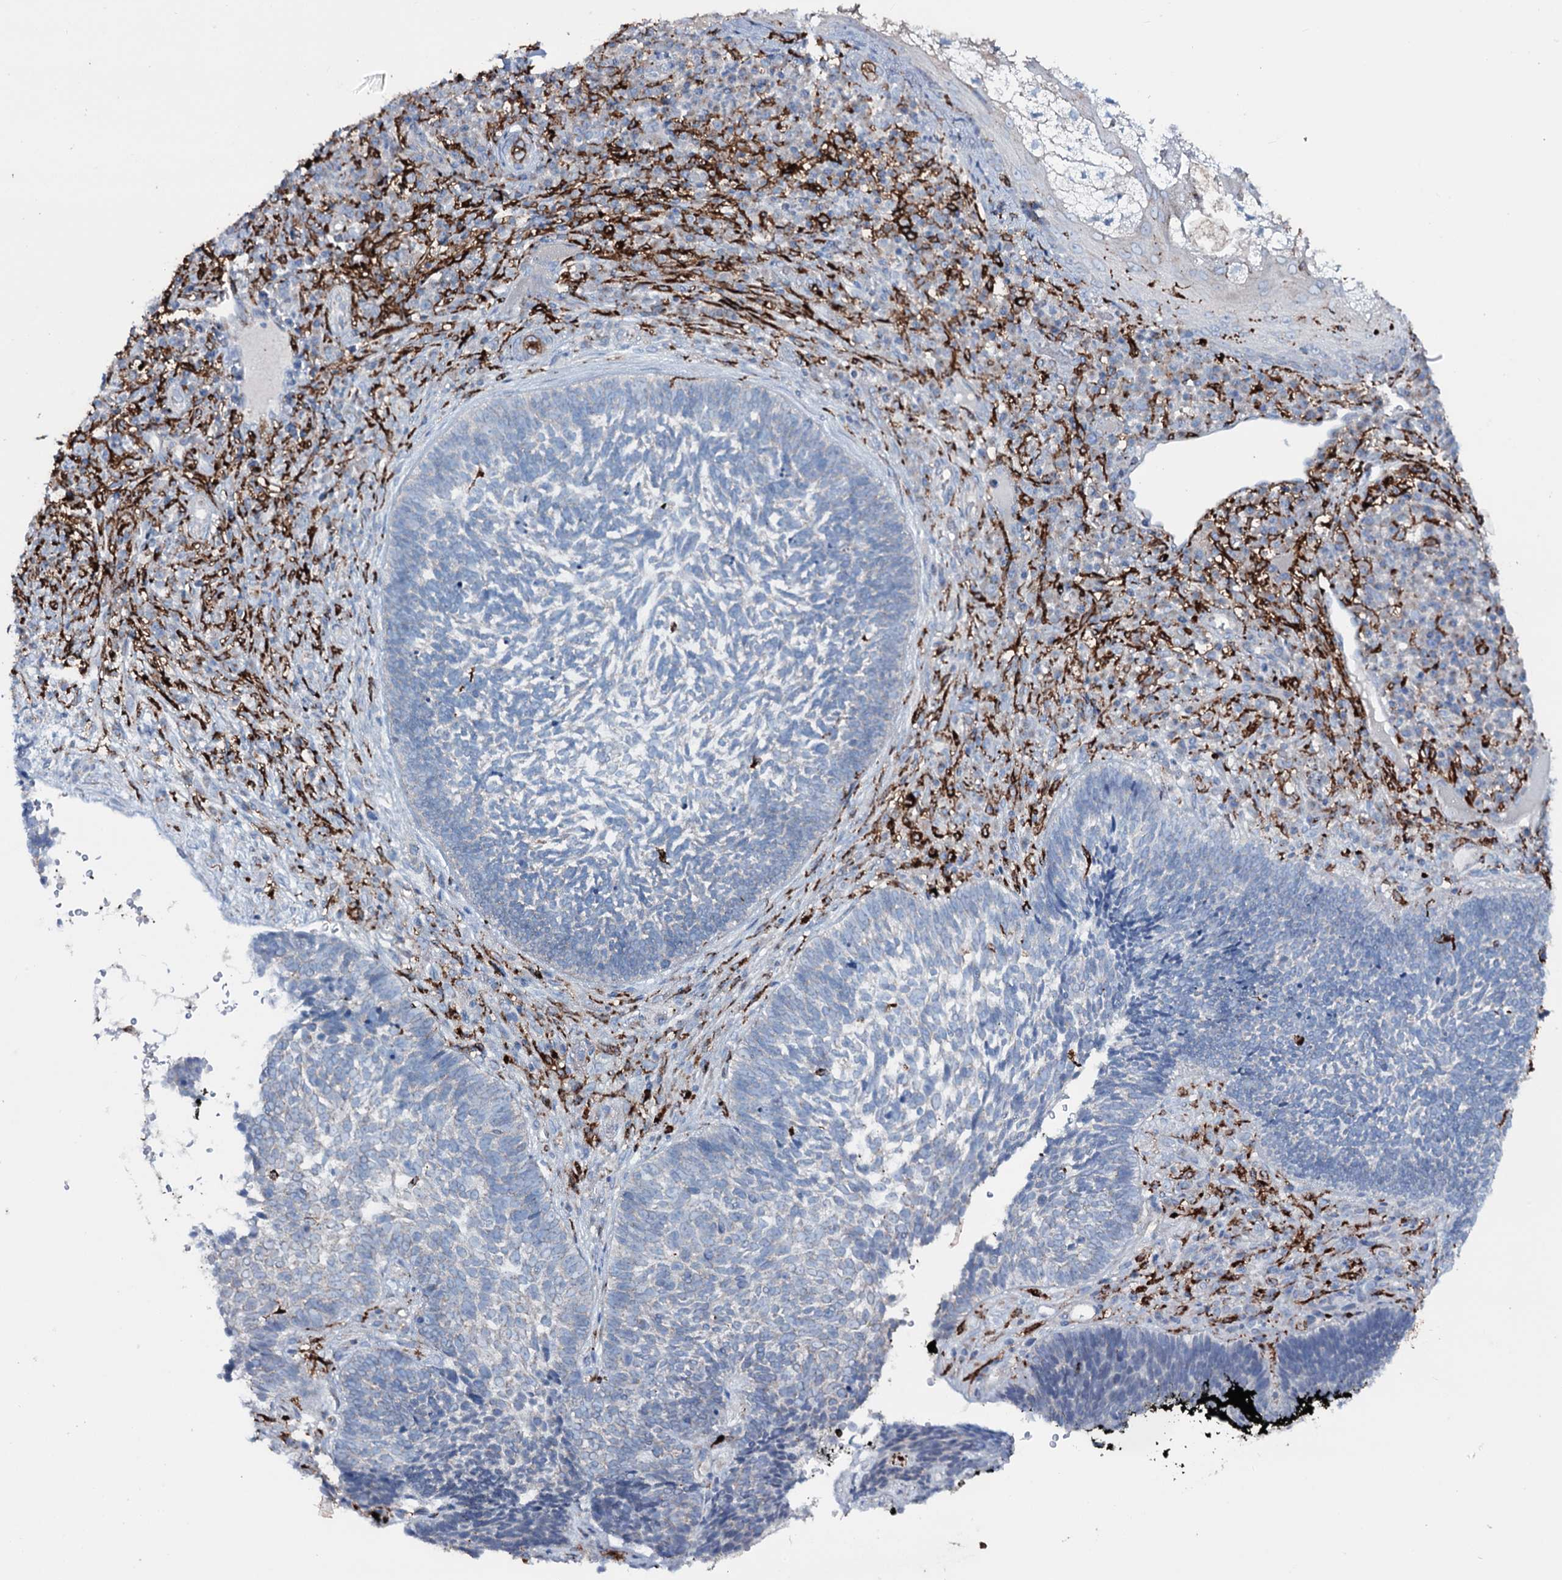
{"staining": {"intensity": "negative", "quantity": "none", "location": "none"}, "tissue": "skin cancer", "cell_type": "Tumor cells", "image_type": "cancer", "snomed": [{"axis": "morphology", "description": "Basal cell carcinoma"}, {"axis": "topography", "description": "Skin"}], "caption": "Photomicrograph shows no significant protein staining in tumor cells of basal cell carcinoma (skin).", "gene": "OSBPL2", "patient": {"sex": "male", "age": 88}}